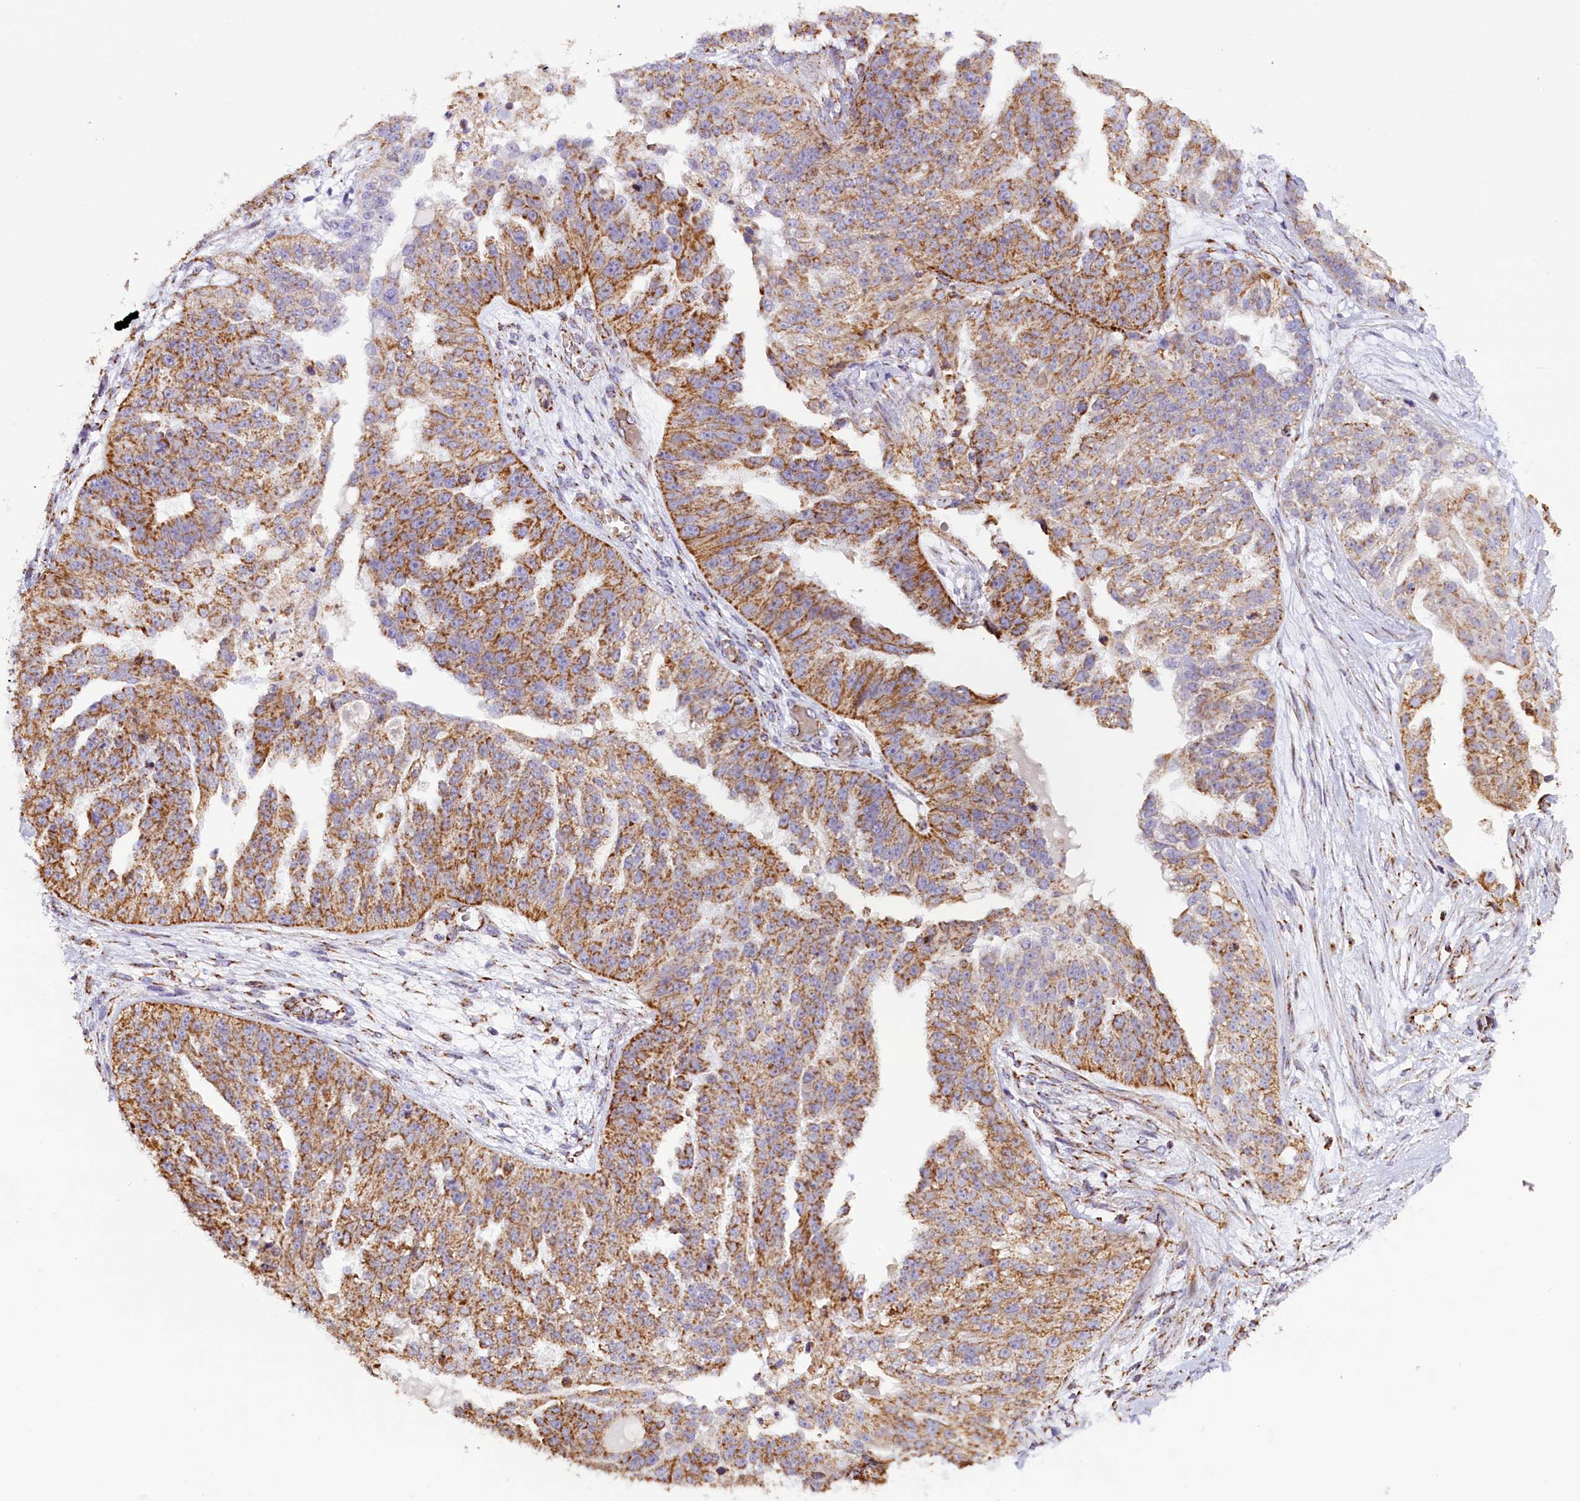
{"staining": {"intensity": "moderate", "quantity": ">75%", "location": "cytoplasmic/membranous"}, "tissue": "ovarian cancer", "cell_type": "Tumor cells", "image_type": "cancer", "snomed": [{"axis": "morphology", "description": "Cystadenocarcinoma, serous, NOS"}, {"axis": "topography", "description": "Ovary"}], "caption": "An image of ovarian cancer (serous cystadenocarcinoma) stained for a protein shows moderate cytoplasmic/membranous brown staining in tumor cells.", "gene": "NDUFA8", "patient": {"sex": "female", "age": 58}}